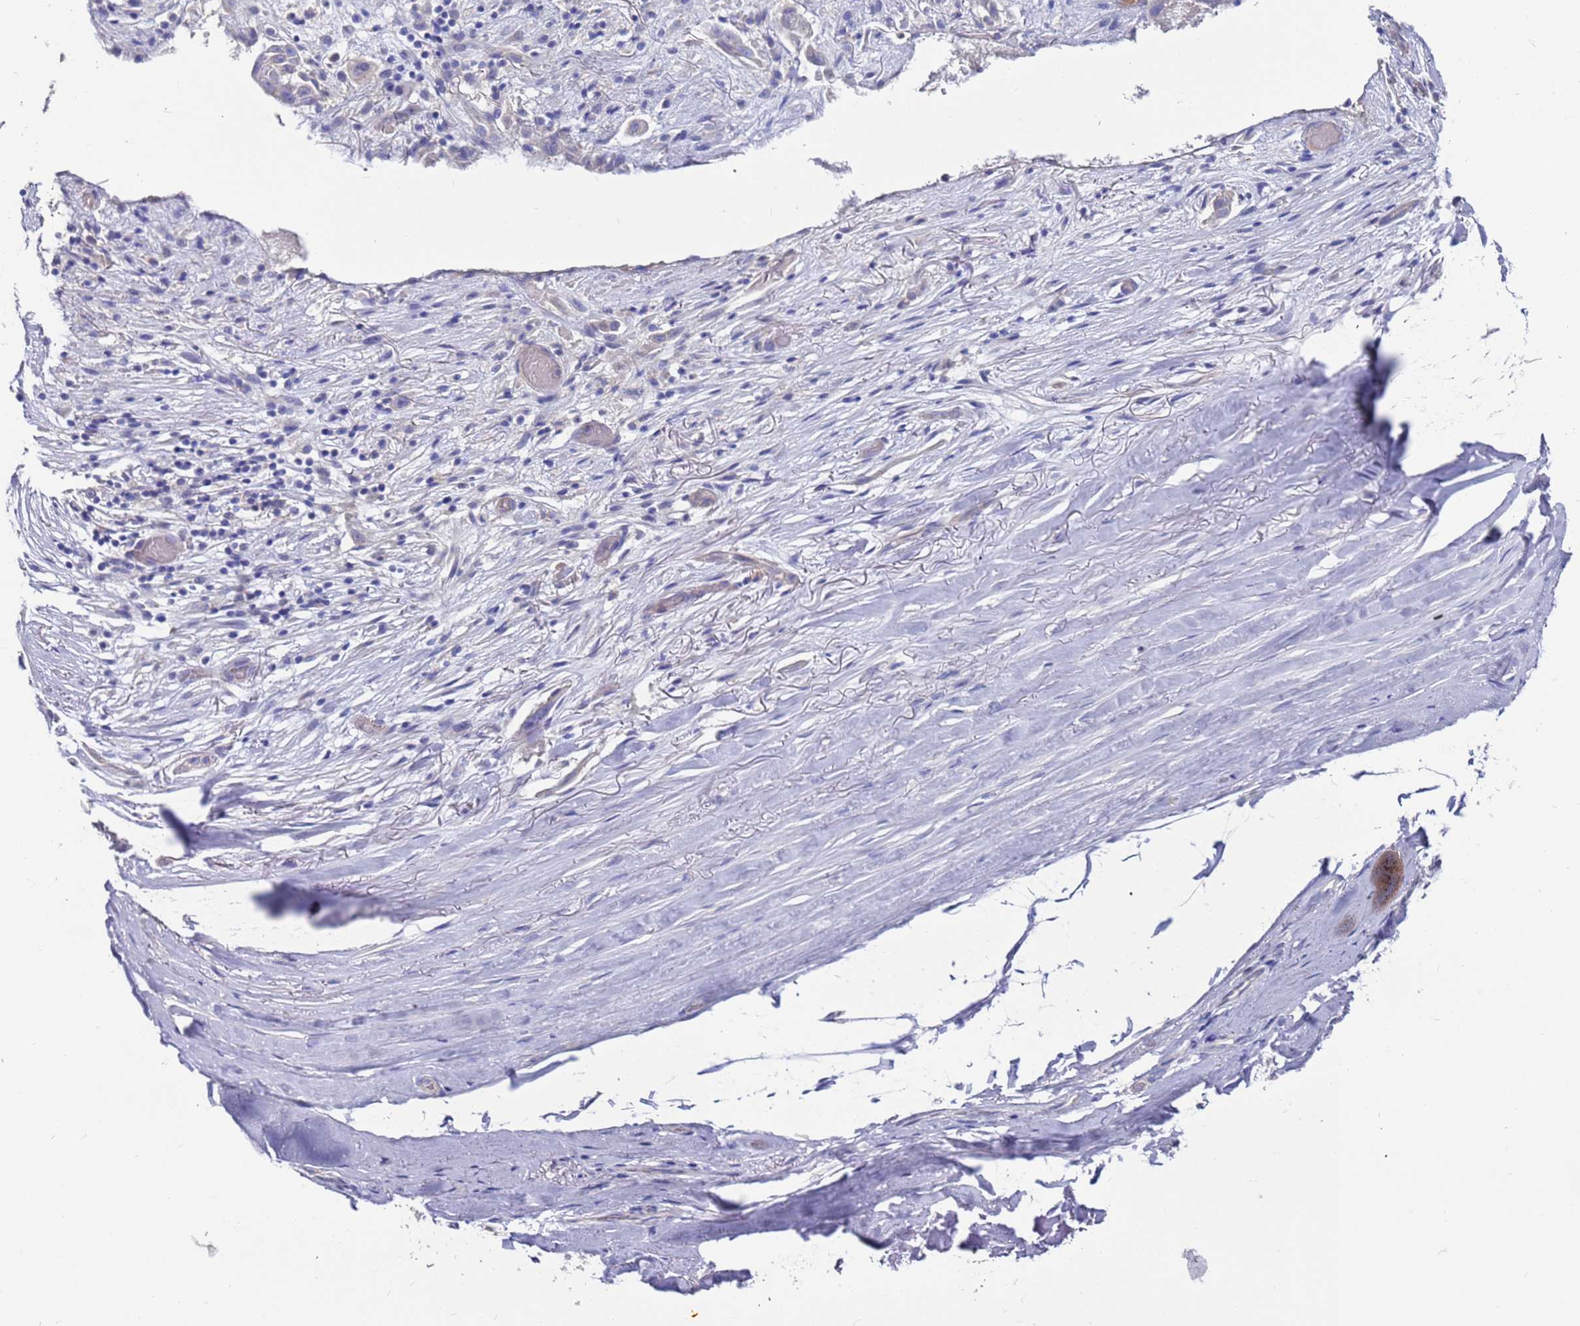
{"staining": {"intensity": "negative", "quantity": "none", "location": "none"}, "tissue": "adipose tissue", "cell_type": "Adipocytes", "image_type": "normal", "snomed": [{"axis": "morphology", "description": "Normal tissue, NOS"}, {"axis": "morphology", "description": "Basal cell carcinoma"}, {"axis": "topography", "description": "Skin"}], "caption": "The image demonstrates no significant expression in adipocytes of adipose tissue. (Stains: DAB (3,3'-diaminobenzidine) immunohistochemistry (IHC) with hematoxylin counter stain, Microscopy: brightfield microscopy at high magnification).", "gene": "KRTCAP3", "patient": {"sex": "female", "age": 89}}